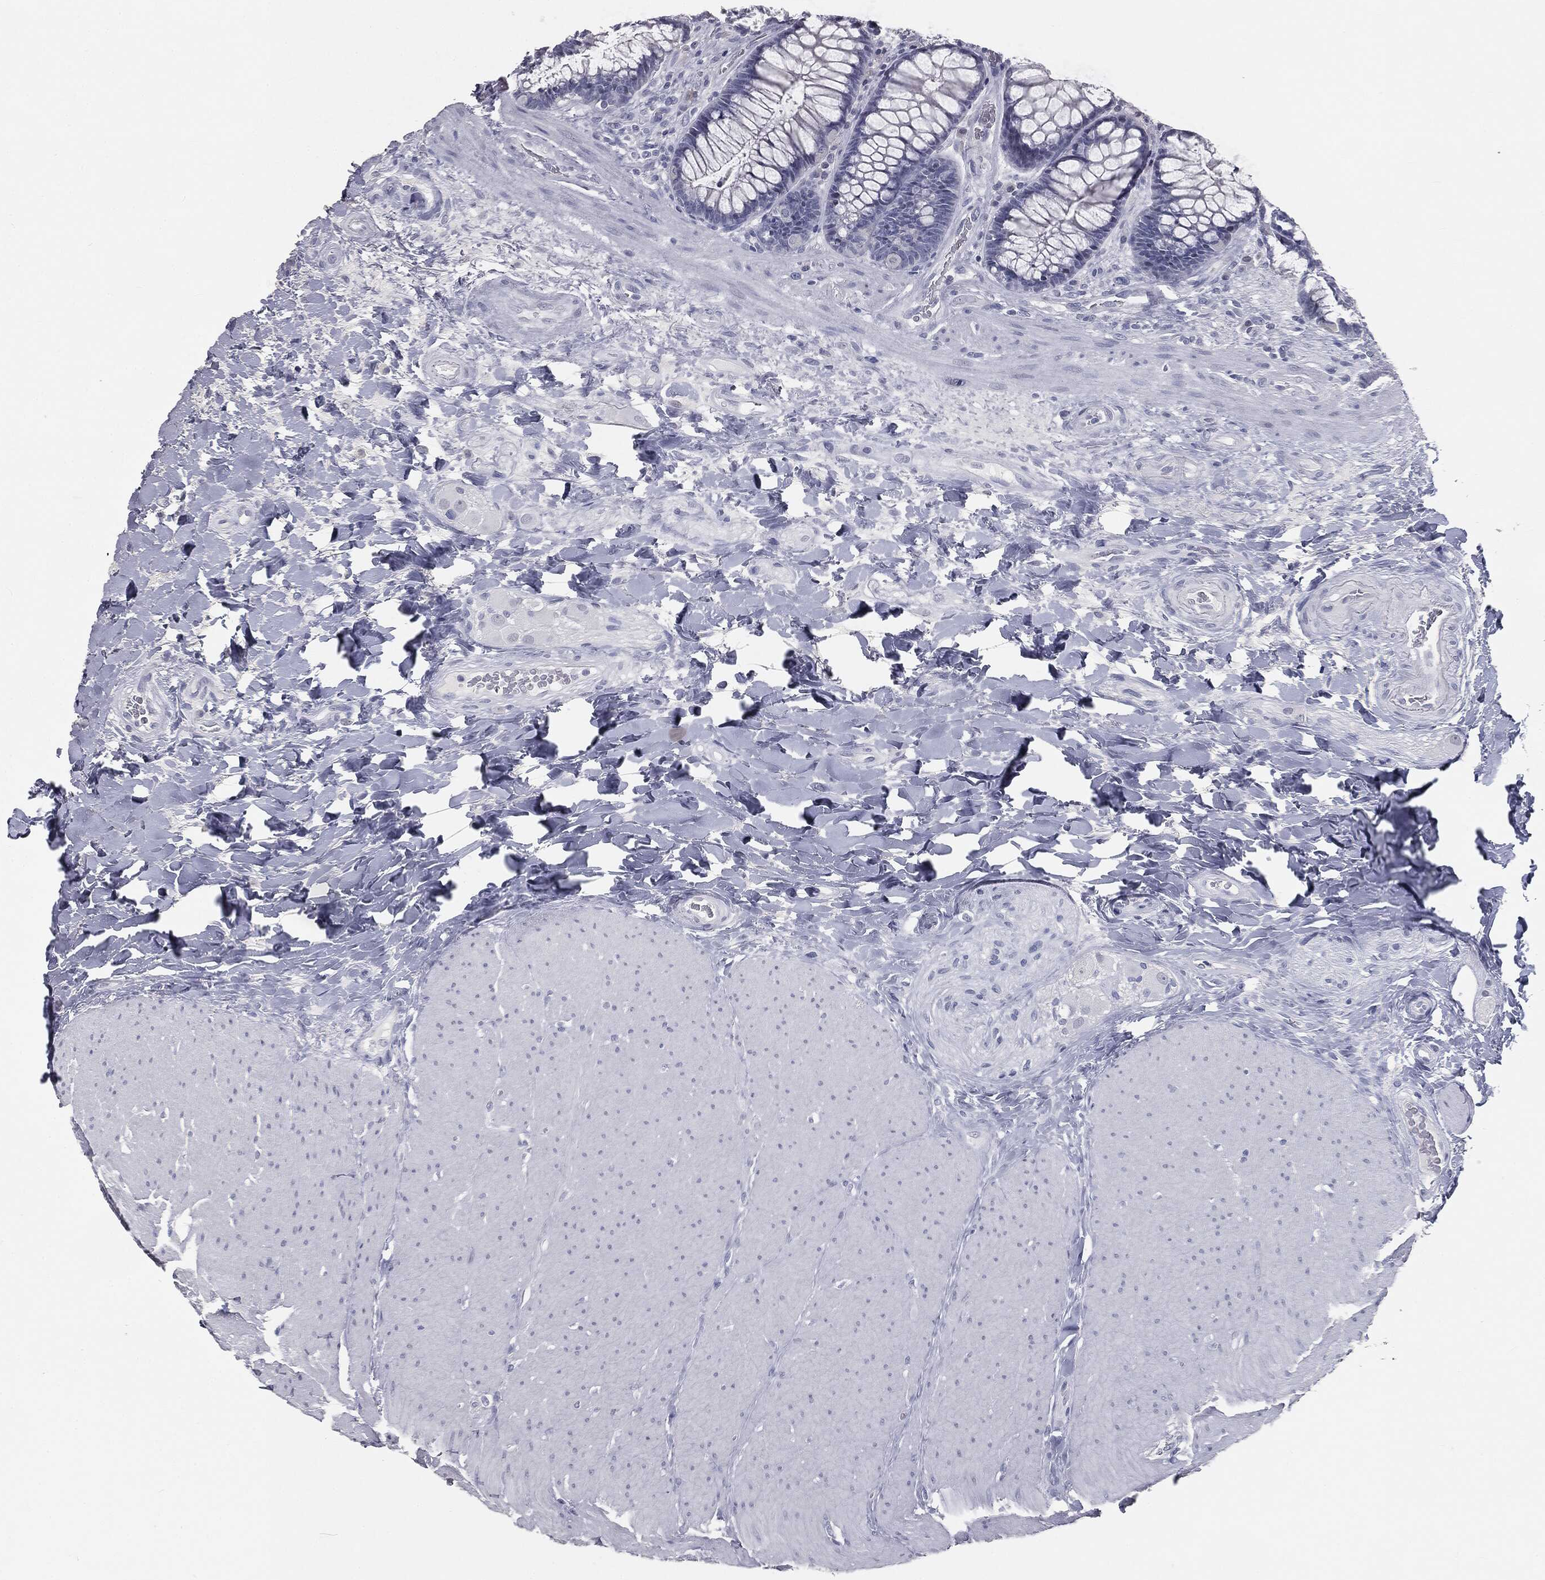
{"staining": {"intensity": "negative", "quantity": "none", "location": "none"}, "tissue": "rectum", "cell_type": "Glandular cells", "image_type": "normal", "snomed": [{"axis": "morphology", "description": "Normal tissue, NOS"}, {"axis": "topography", "description": "Rectum"}], "caption": "This is an IHC photomicrograph of normal human rectum. There is no staining in glandular cells.", "gene": "PRAME", "patient": {"sex": "female", "age": 58}}